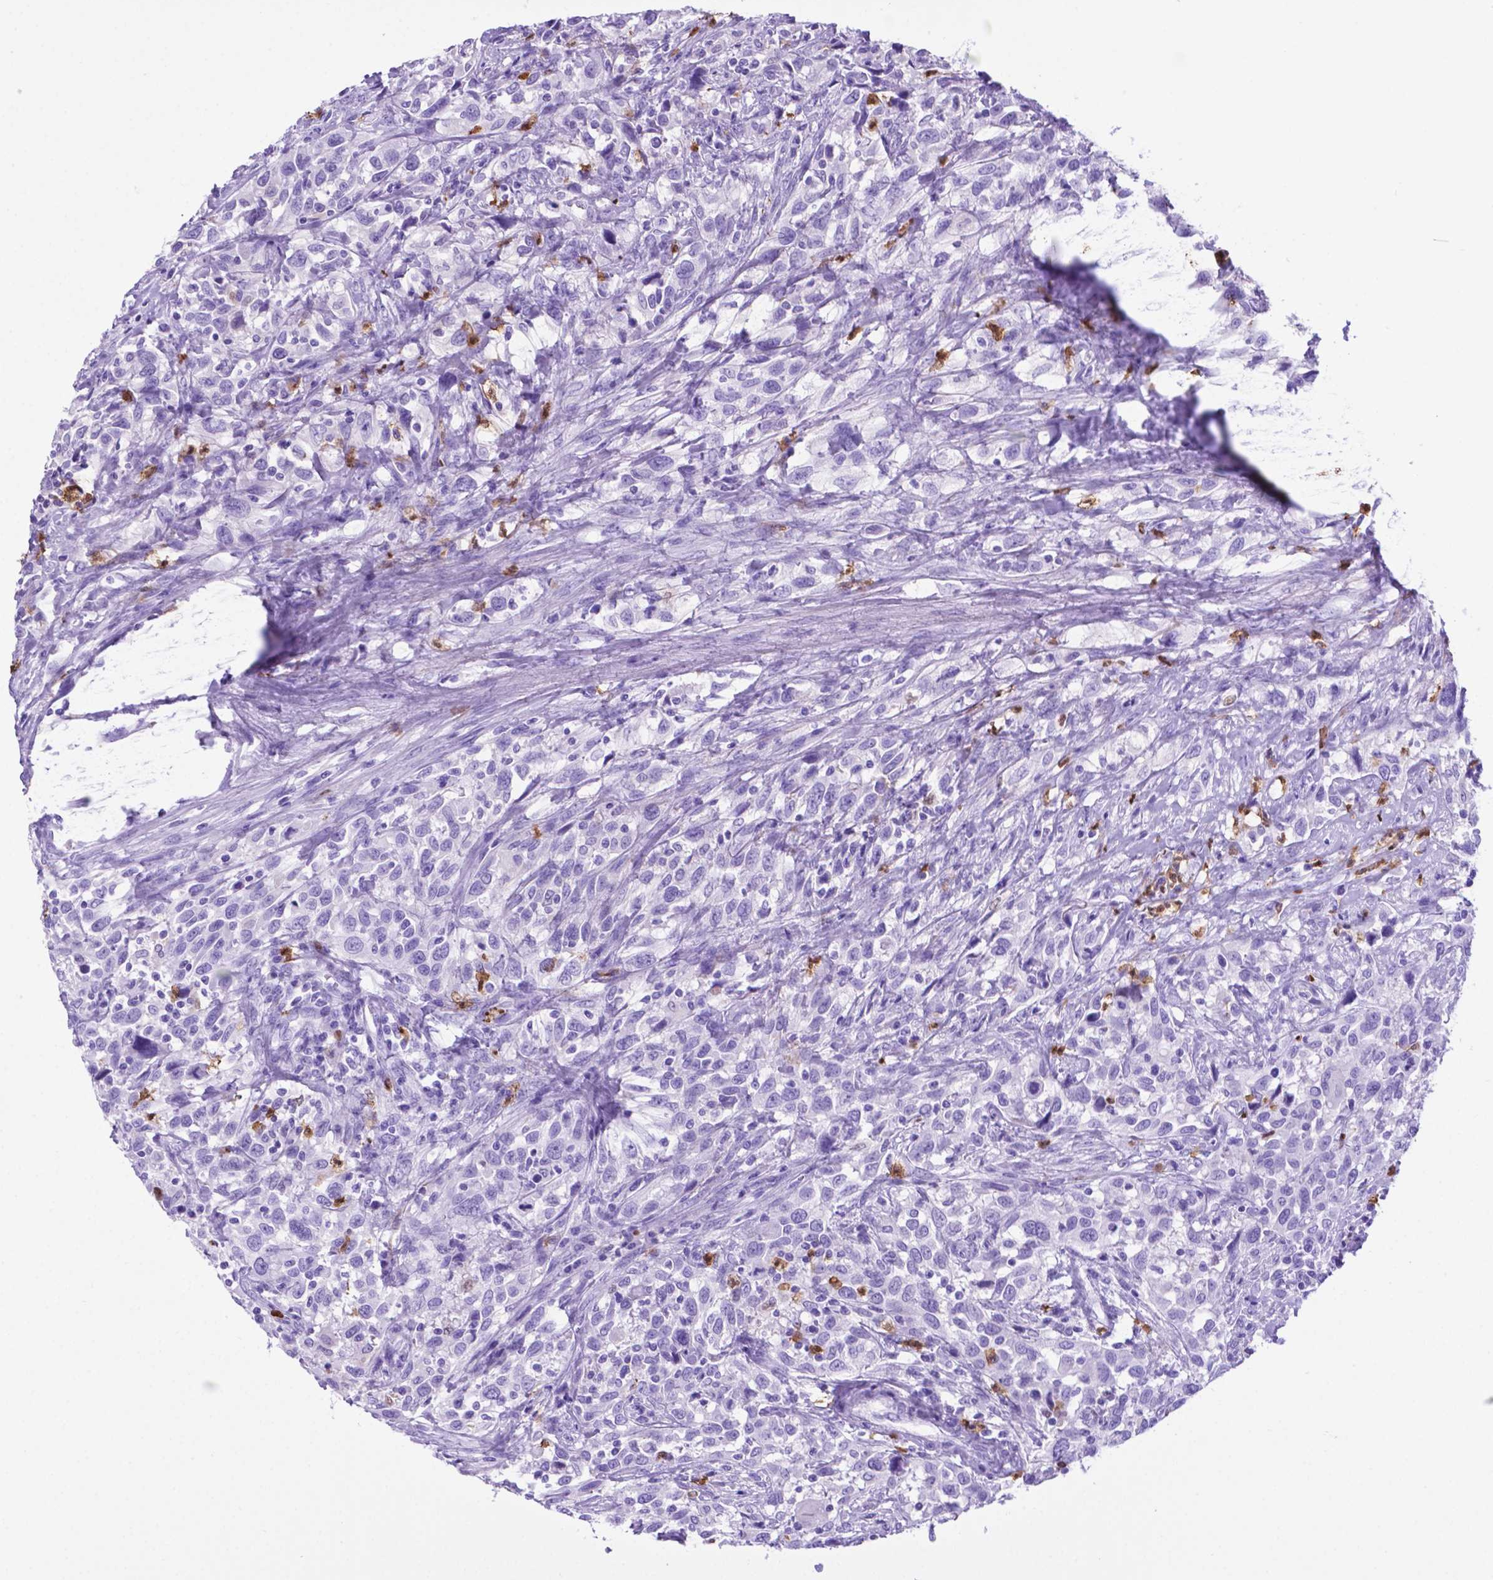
{"staining": {"intensity": "negative", "quantity": "none", "location": "none"}, "tissue": "urothelial cancer", "cell_type": "Tumor cells", "image_type": "cancer", "snomed": [{"axis": "morphology", "description": "Urothelial carcinoma, NOS"}, {"axis": "morphology", "description": "Urothelial carcinoma, High grade"}, {"axis": "topography", "description": "Urinary bladder"}], "caption": "DAB immunohistochemical staining of human urothelial cancer reveals no significant positivity in tumor cells.", "gene": "LZTR1", "patient": {"sex": "female", "age": 64}}